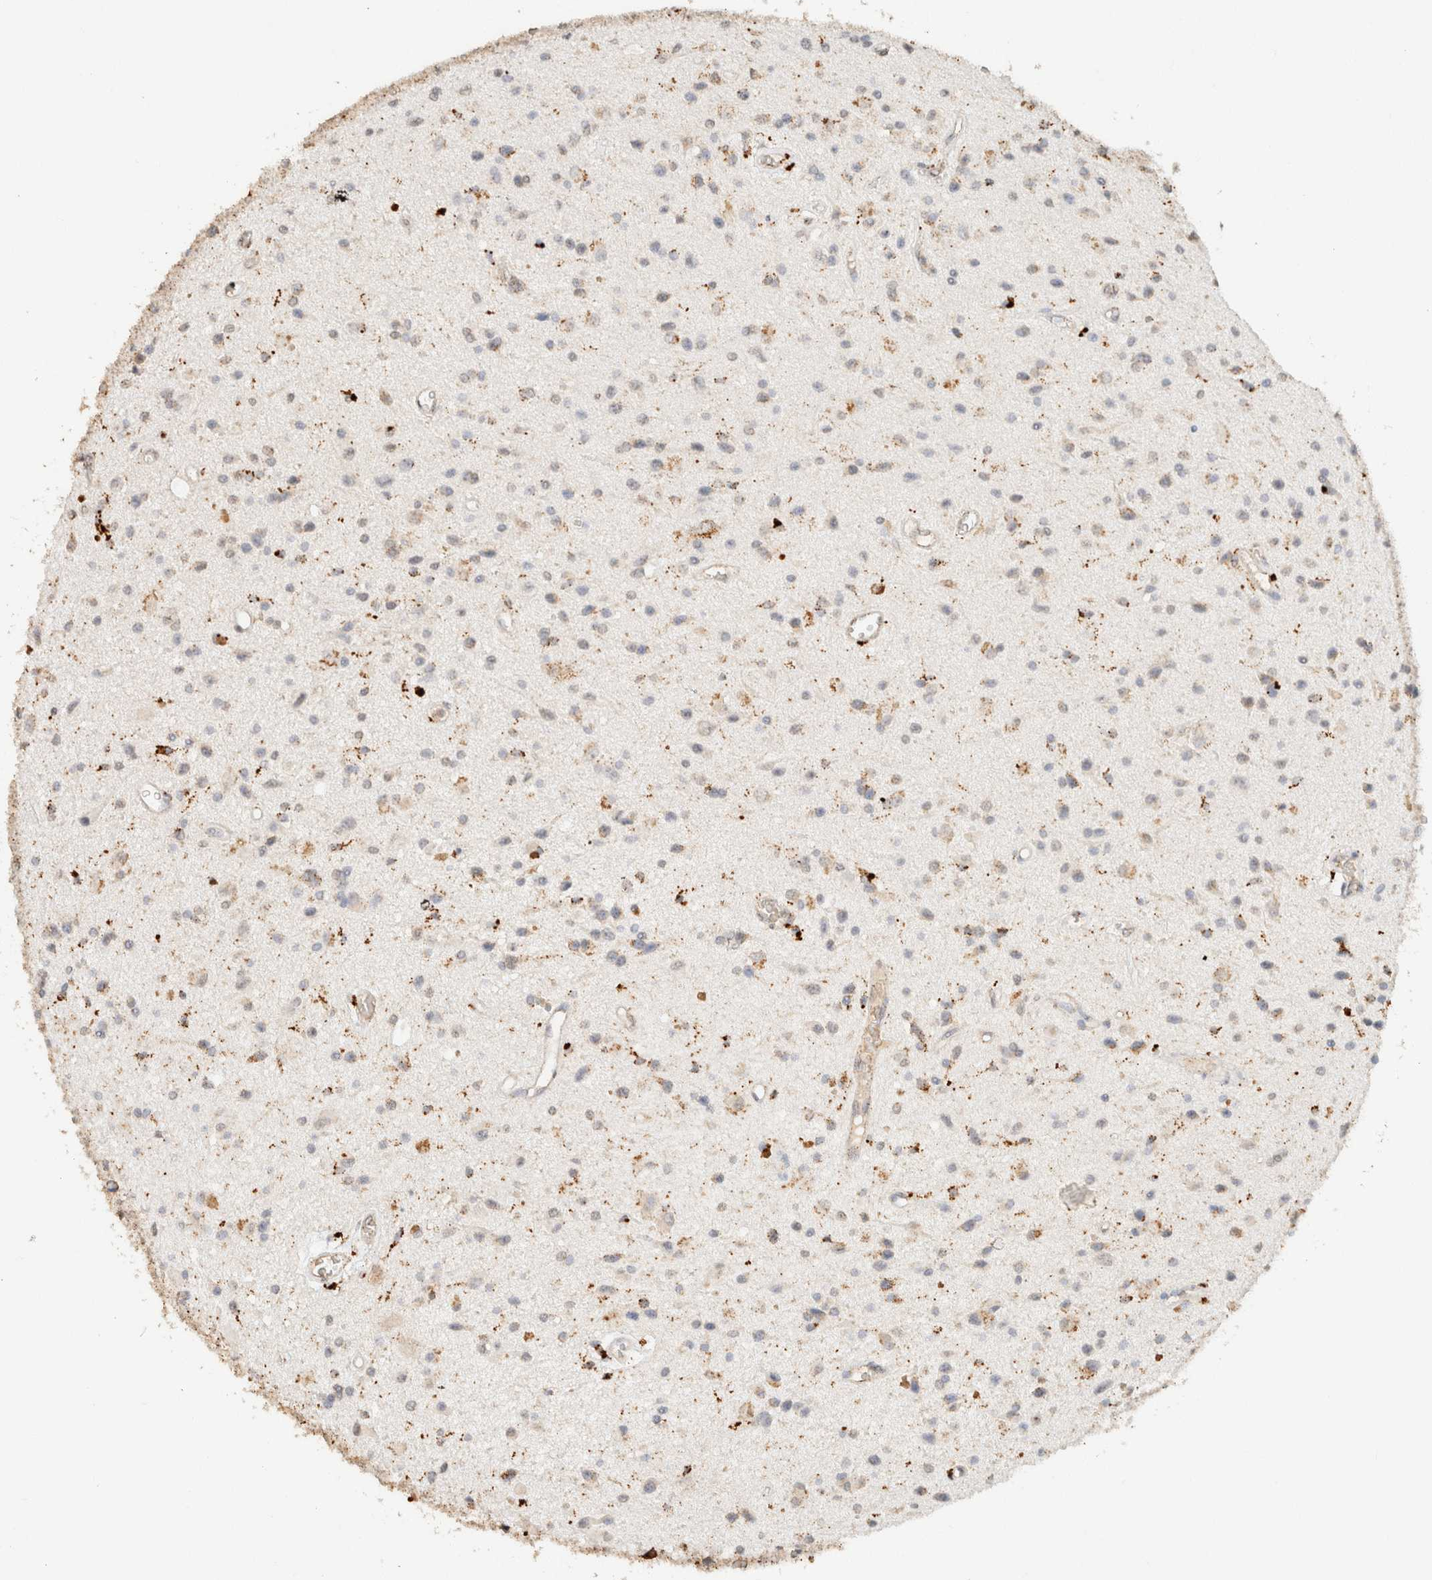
{"staining": {"intensity": "moderate", "quantity": "<25%", "location": "cytoplasmic/membranous"}, "tissue": "glioma", "cell_type": "Tumor cells", "image_type": "cancer", "snomed": [{"axis": "morphology", "description": "Glioma, malignant, Low grade"}, {"axis": "topography", "description": "Brain"}], "caption": "This is a micrograph of IHC staining of malignant low-grade glioma, which shows moderate expression in the cytoplasmic/membranous of tumor cells.", "gene": "CTSC", "patient": {"sex": "male", "age": 58}}